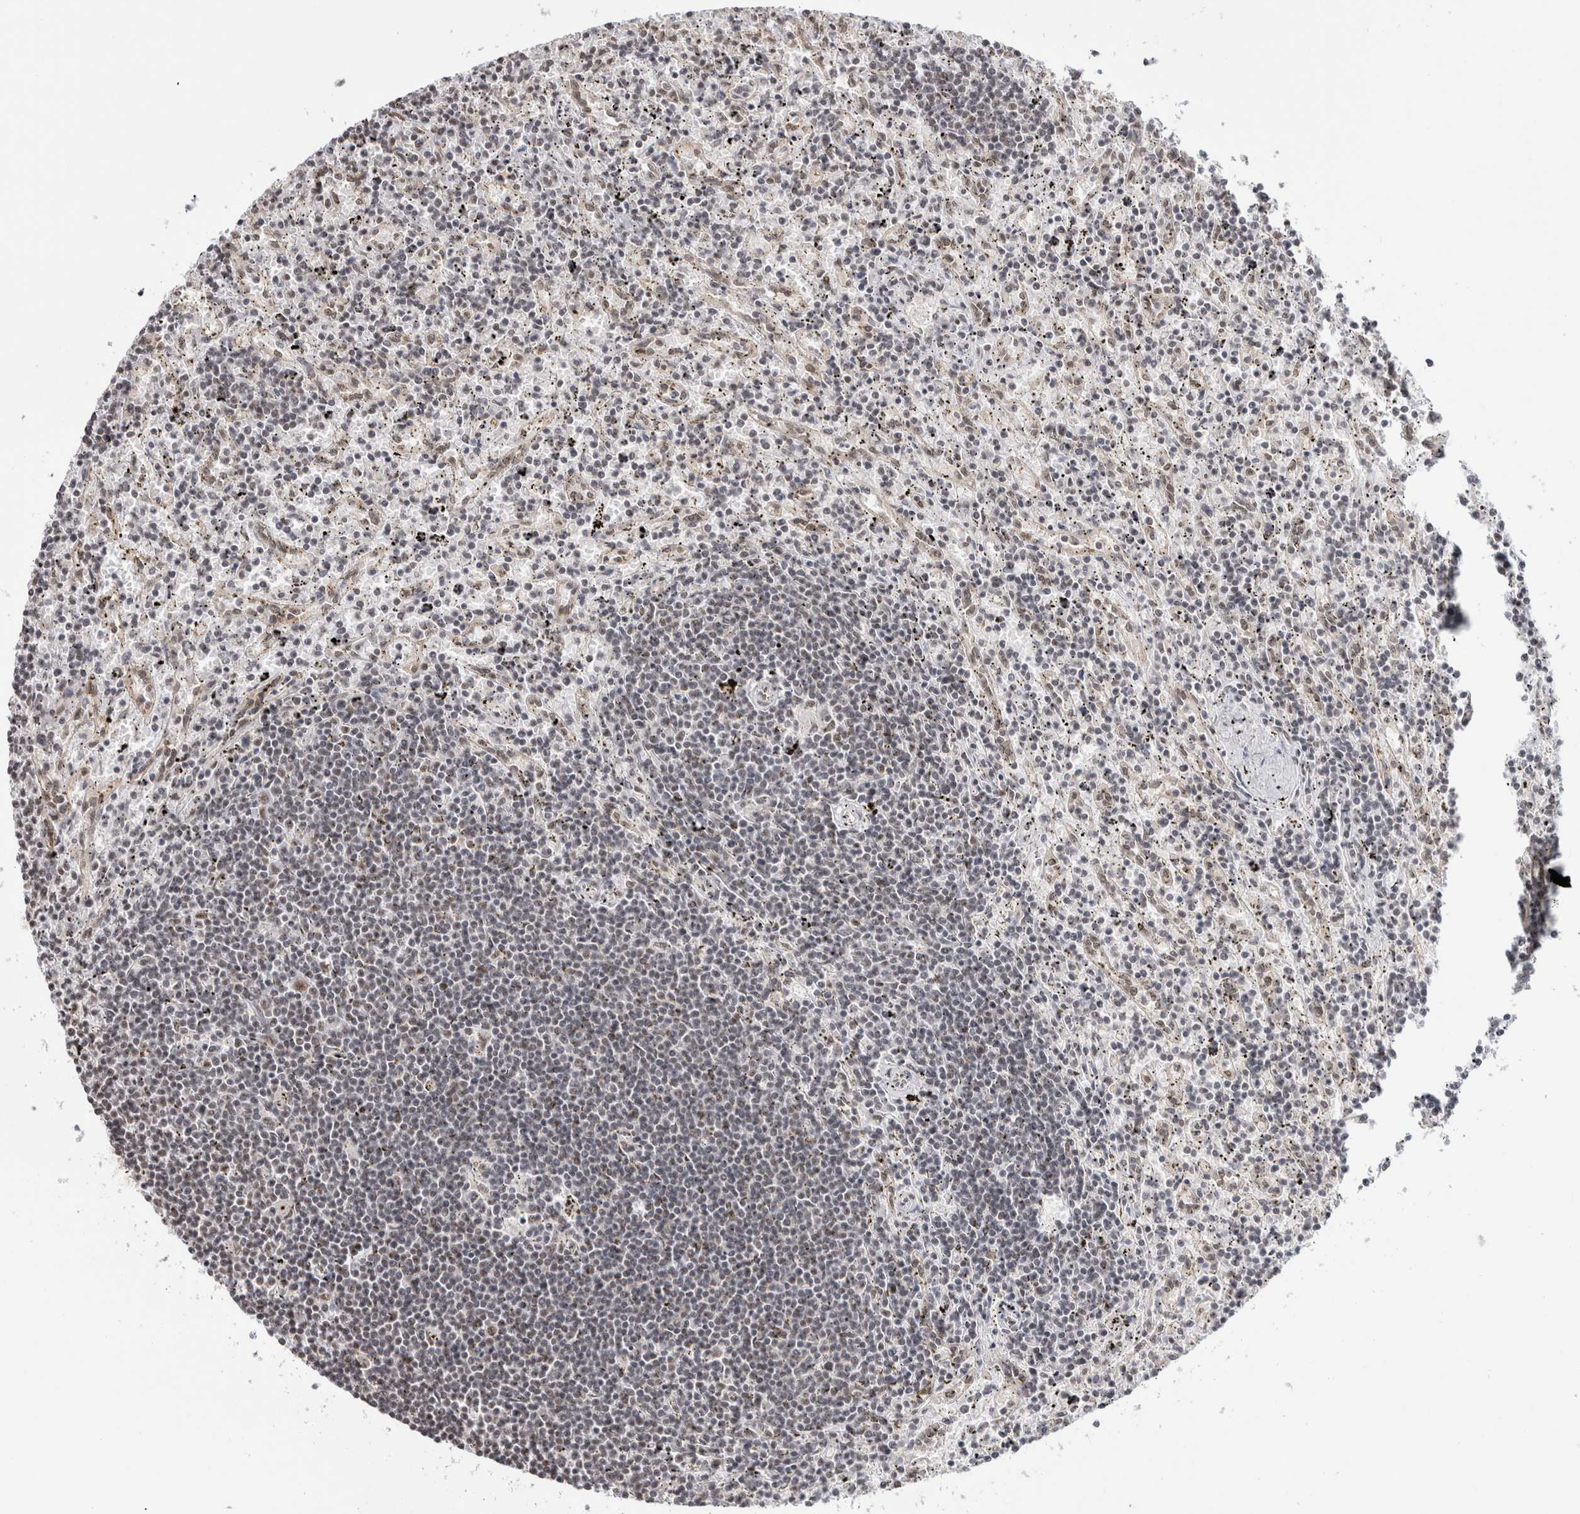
{"staining": {"intensity": "negative", "quantity": "none", "location": "none"}, "tissue": "lymphoma", "cell_type": "Tumor cells", "image_type": "cancer", "snomed": [{"axis": "morphology", "description": "Malignant lymphoma, non-Hodgkin's type, Low grade"}, {"axis": "topography", "description": "Spleen"}], "caption": "Protein analysis of lymphoma demonstrates no significant expression in tumor cells.", "gene": "MKNK1", "patient": {"sex": "male", "age": 76}}